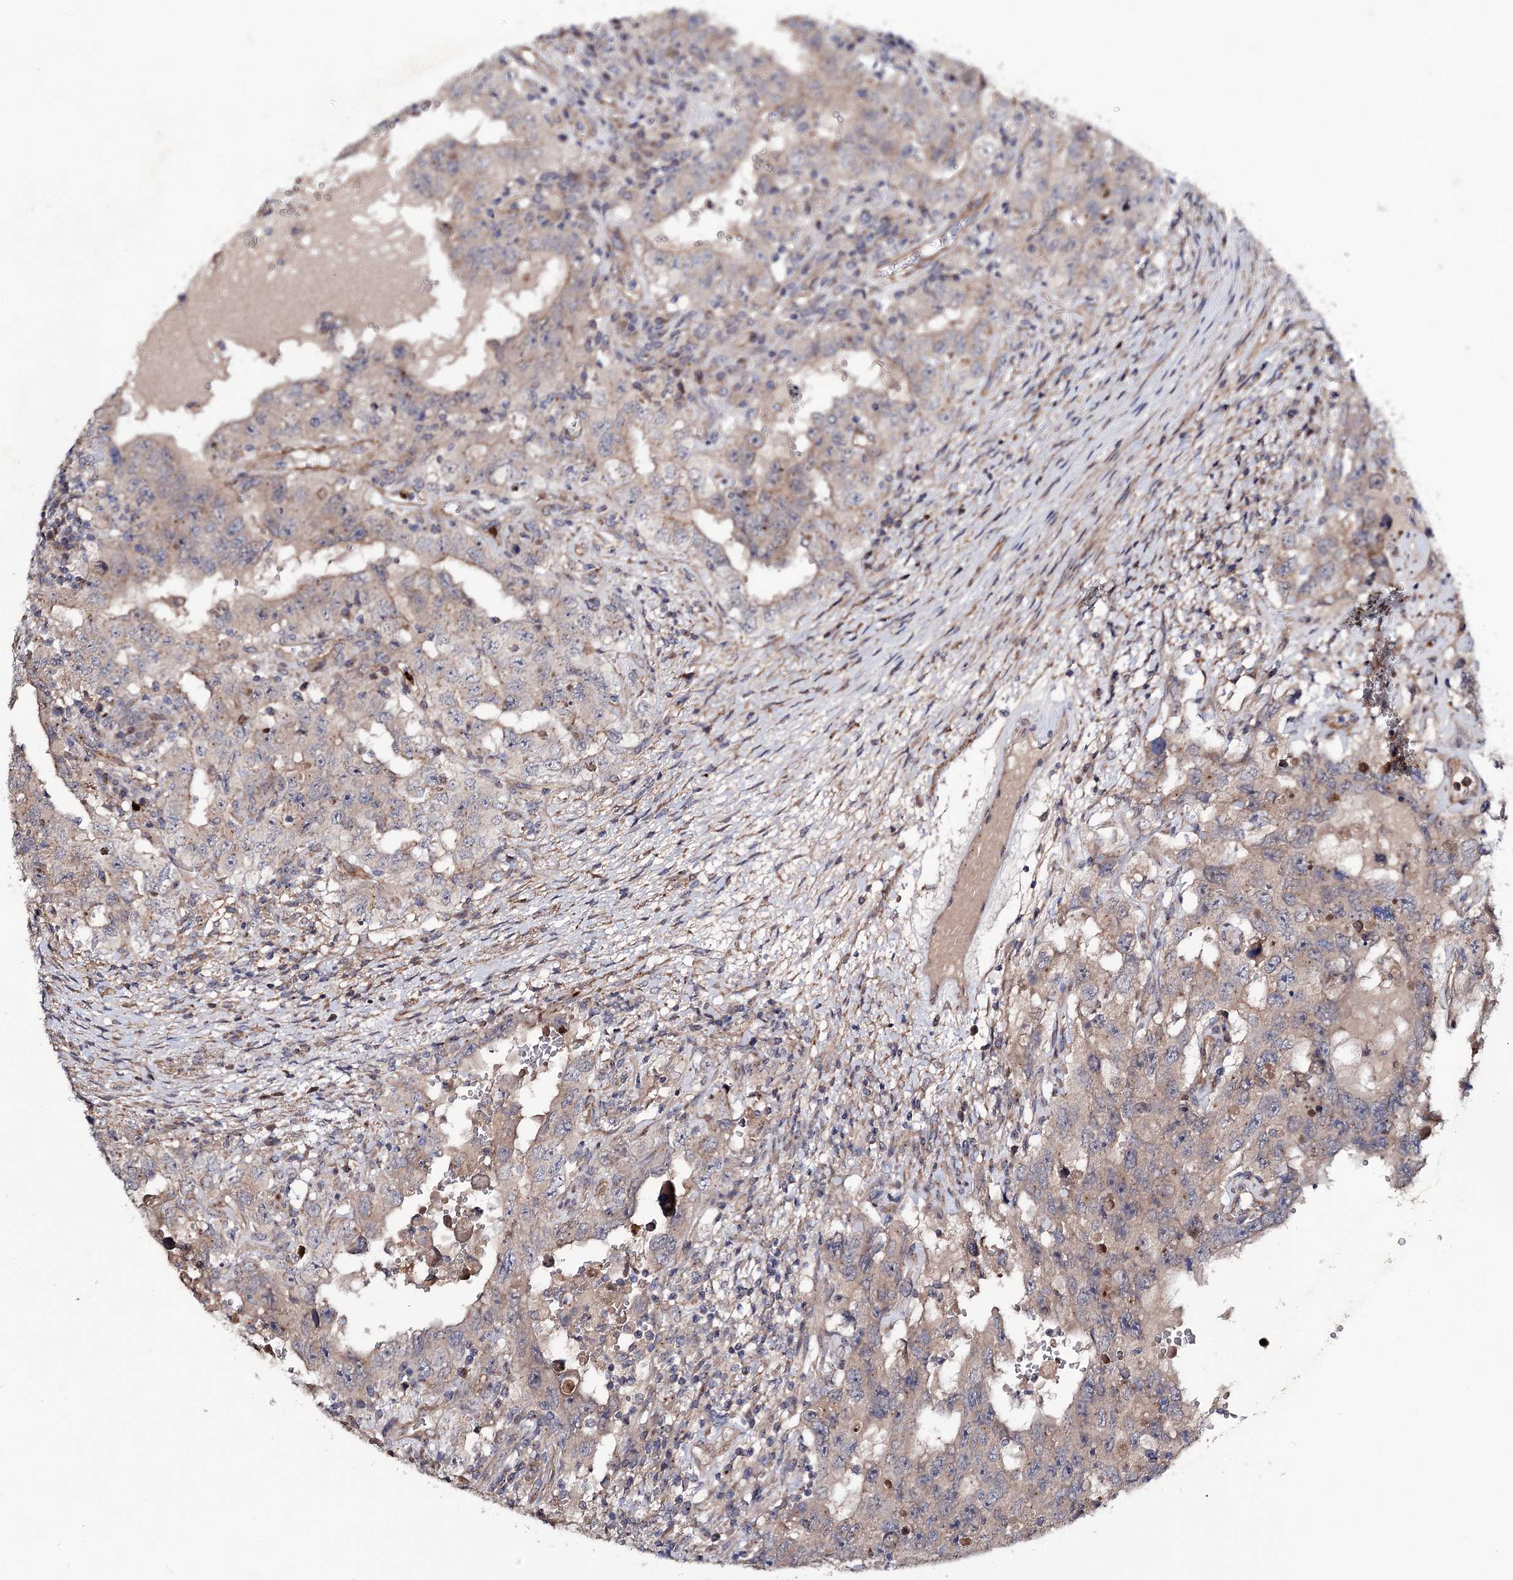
{"staining": {"intensity": "weak", "quantity": "25%-75%", "location": "cytoplasmic/membranous"}, "tissue": "testis cancer", "cell_type": "Tumor cells", "image_type": "cancer", "snomed": [{"axis": "morphology", "description": "Carcinoma, Embryonal, NOS"}, {"axis": "topography", "description": "Testis"}], "caption": "Embryonal carcinoma (testis) was stained to show a protein in brown. There is low levels of weak cytoplasmic/membranous positivity in about 25%-75% of tumor cells. (brown staining indicates protein expression, while blue staining denotes nuclei).", "gene": "MINDY3", "patient": {"sex": "male", "age": 26}}